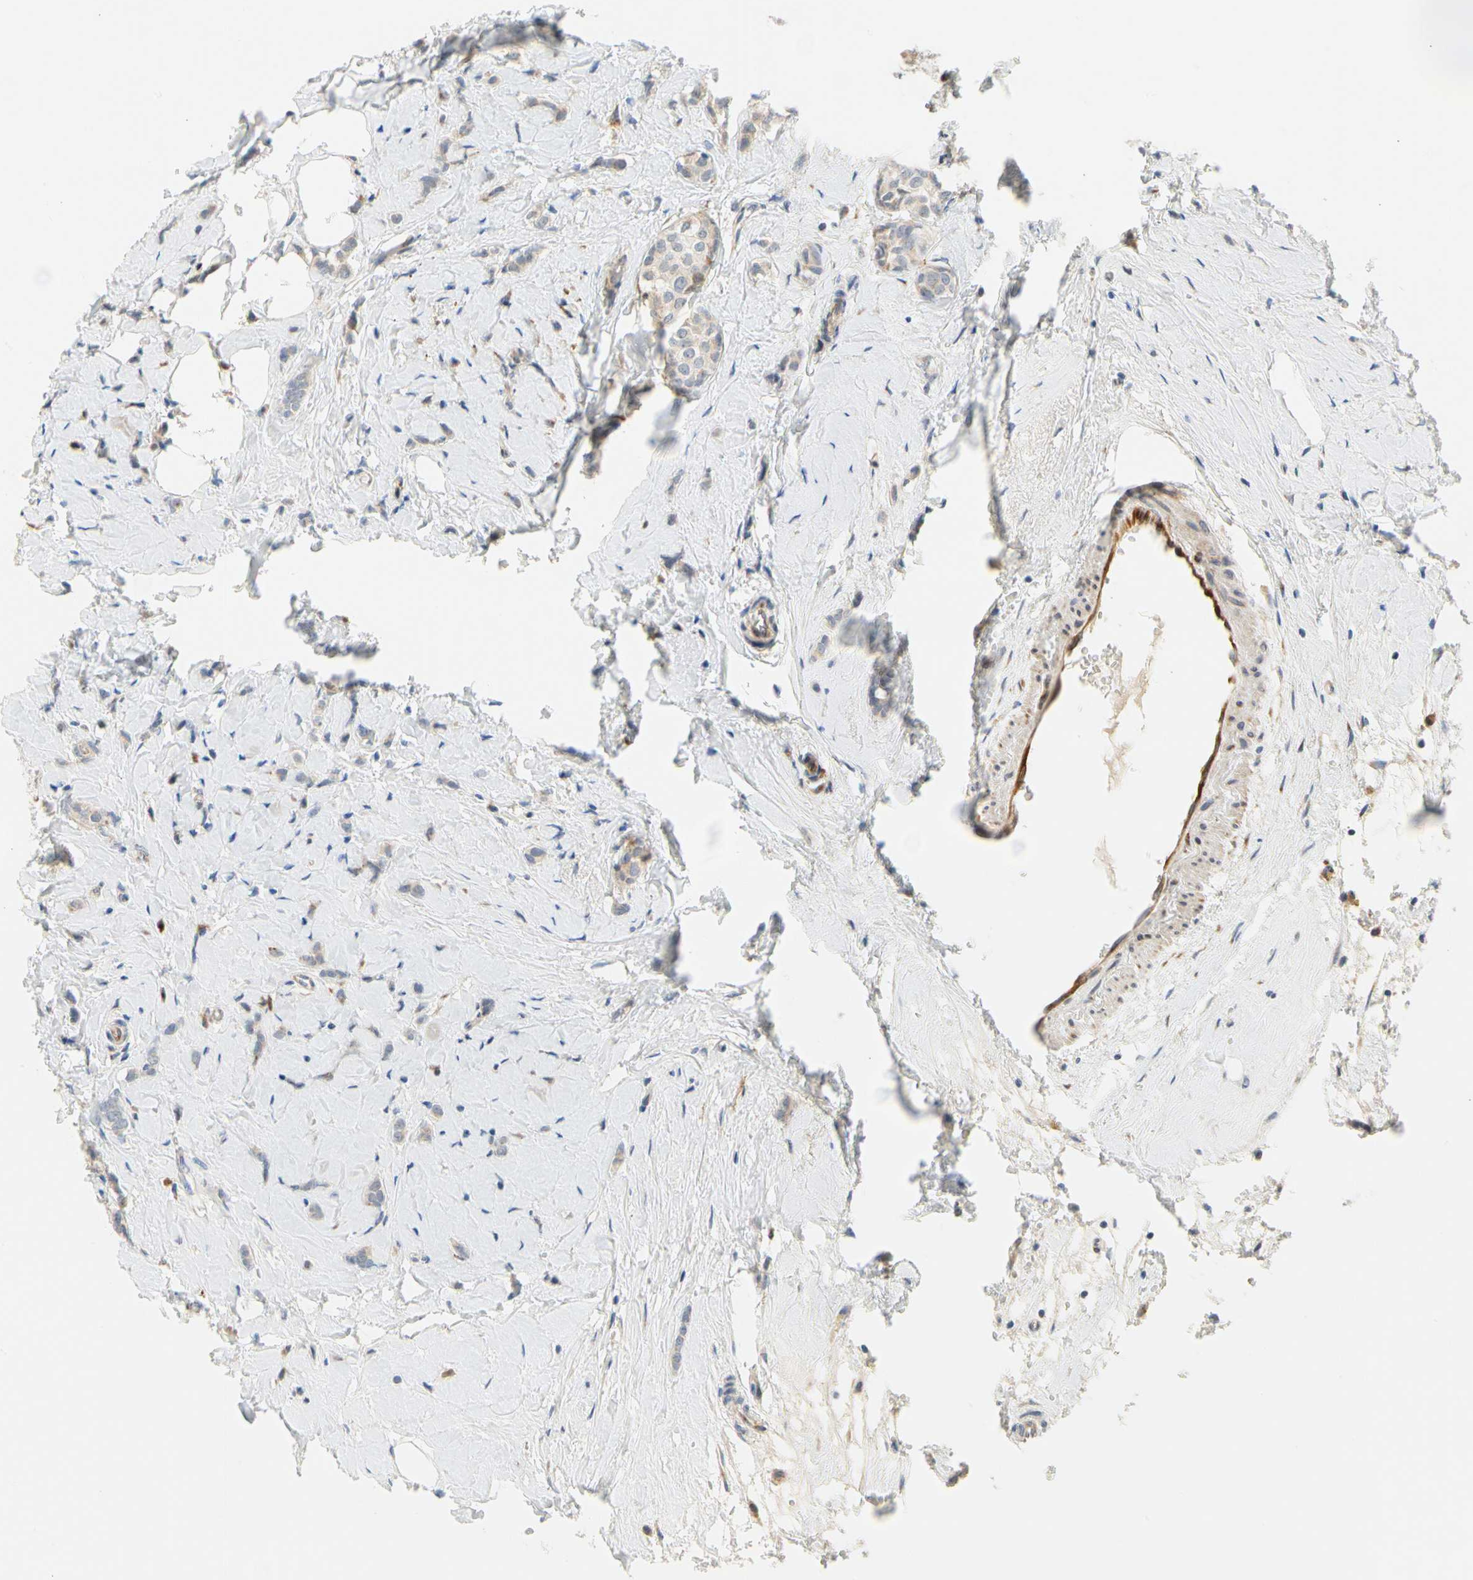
{"staining": {"intensity": "negative", "quantity": "none", "location": "none"}, "tissue": "breast cancer", "cell_type": "Tumor cells", "image_type": "cancer", "snomed": [{"axis": "morphology", "description": "Lobular carcinoma"}, {"axis": "topography", "description": "Breast"}], "caption": "Immunohistochemical staining of breast cancer (lobular carcinoma) shows no significant expression in tumor cells.", "gene": "ZNF236", "patient": {"sex": "female", "age": 60}}